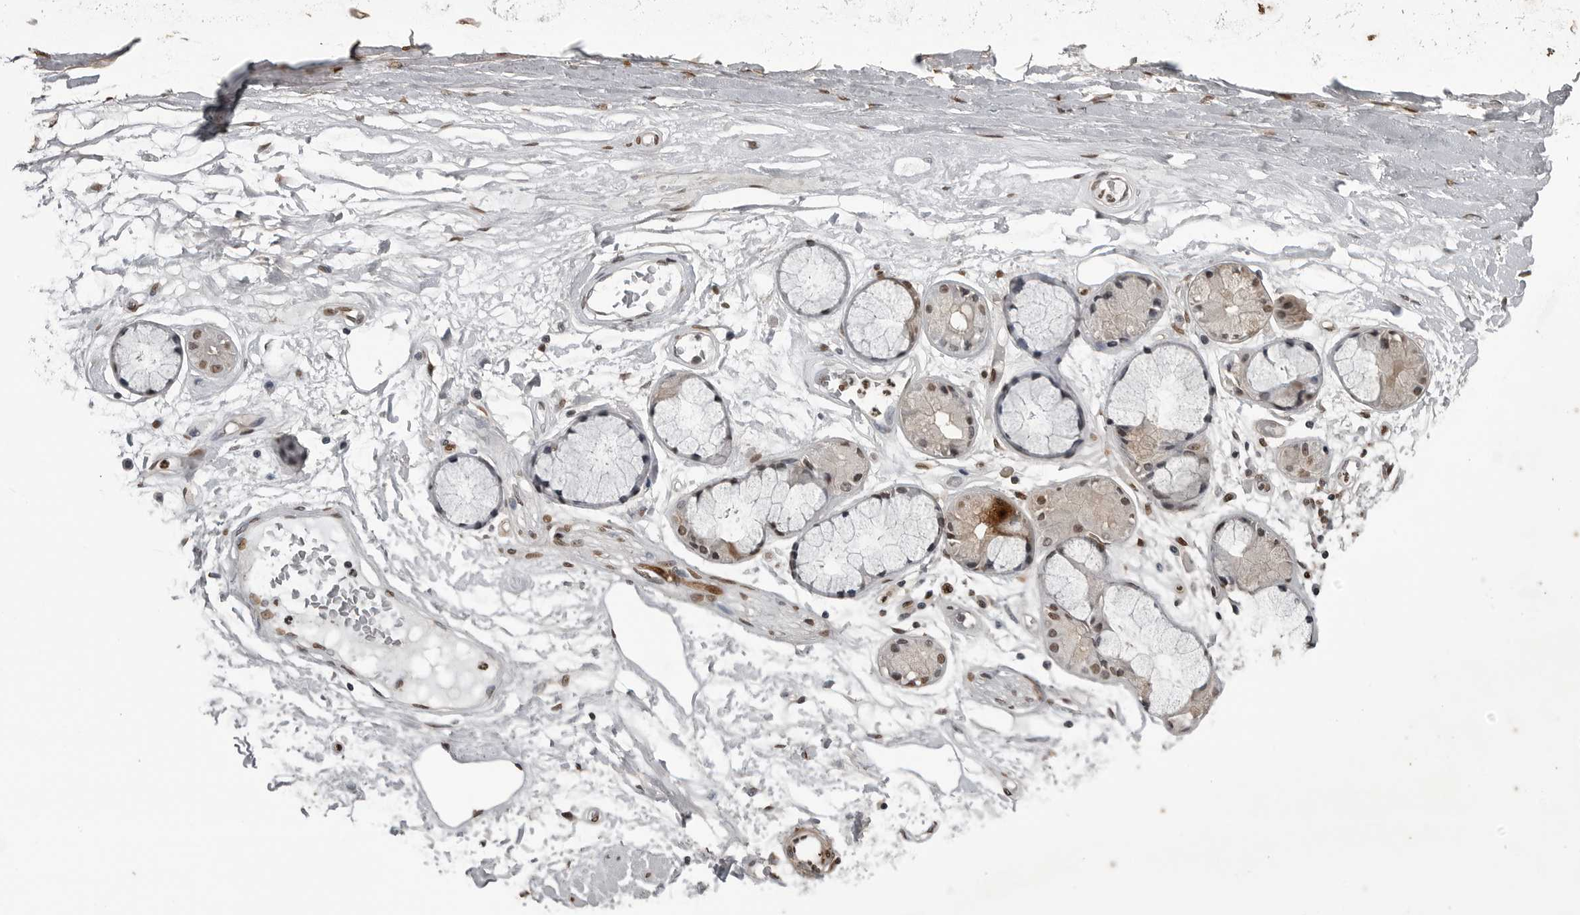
{"staining": {"intensity": "moderate", "quantity": "25%-75%", "location": "nuclear"}, "tissue": "adipose tissue", "cell_type": "Adipocytes", "image_type": "normal", "snomed": [{"axis": "morphology", "description": "Normal tissue, NOS"}, {"axis": "topography", "description": "Bronchus"}], "caption": "The immunohistochemical stain labels moderate nuclear positivity in adipocytes of normal adipose tissue. Ihc stains the protein of interest in brown and the nuclei are stained blue.", "gene": "SMAD2", "patient": {"sex": "male", "age": 66}}